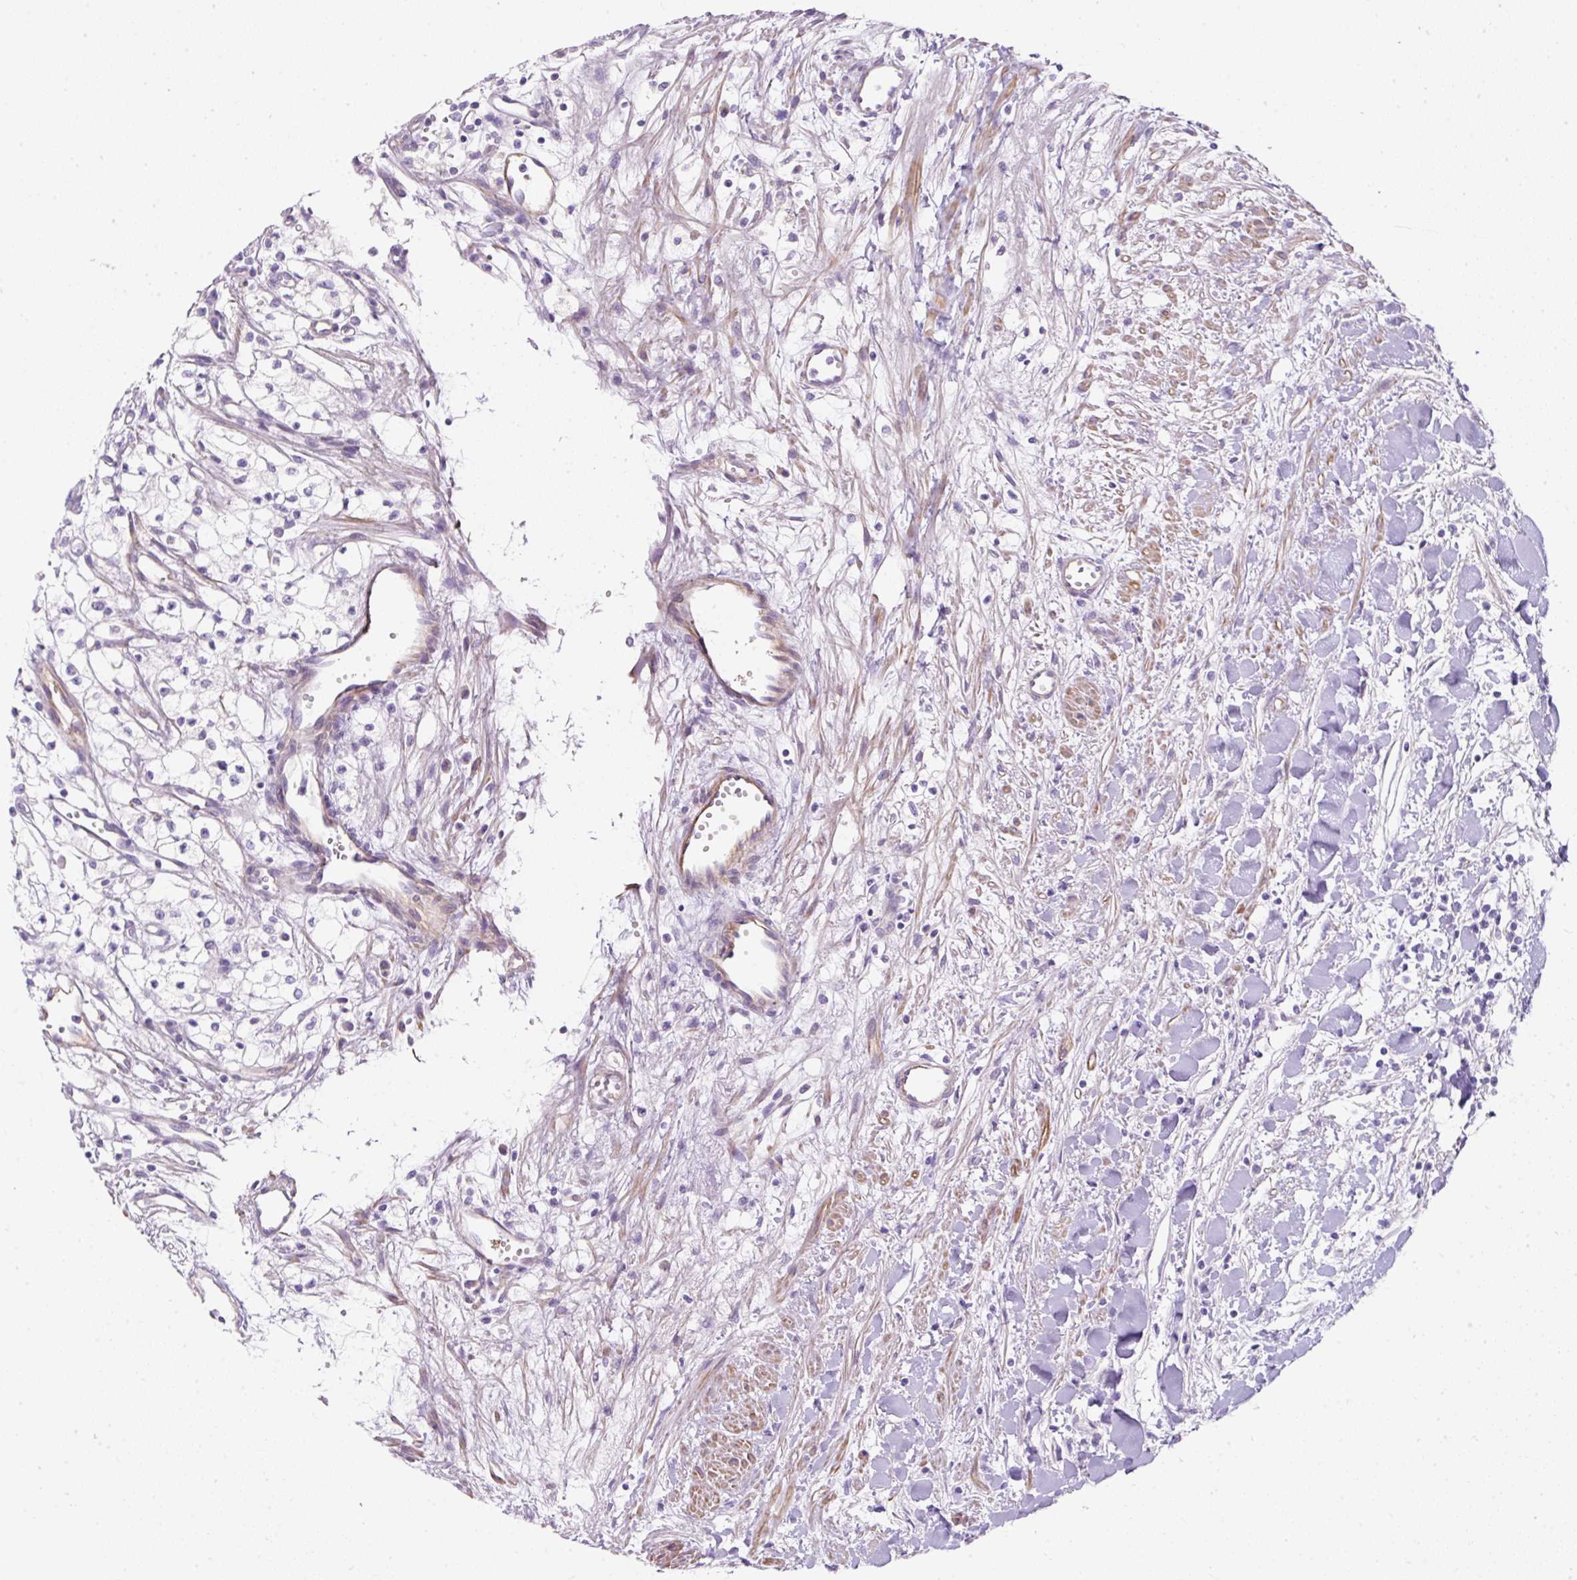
{"staining": {"intensity": "negative", "quantity": "none", "location": "none"}, "tissue": "renal cancer", "cell_type": "Tumor cells", "image_type": "cancer", "snomed": [{"axis": "morphology", "description": "Adenocarcinoma, NOS"}, {"axis": "topography", "description": "Kidney"}], "caption": "An image of human renal adenocarcinoma is negative for staining in tumor cells.", "gene": "ERAP2", "patient": {"sex": "male", "age": 59}}